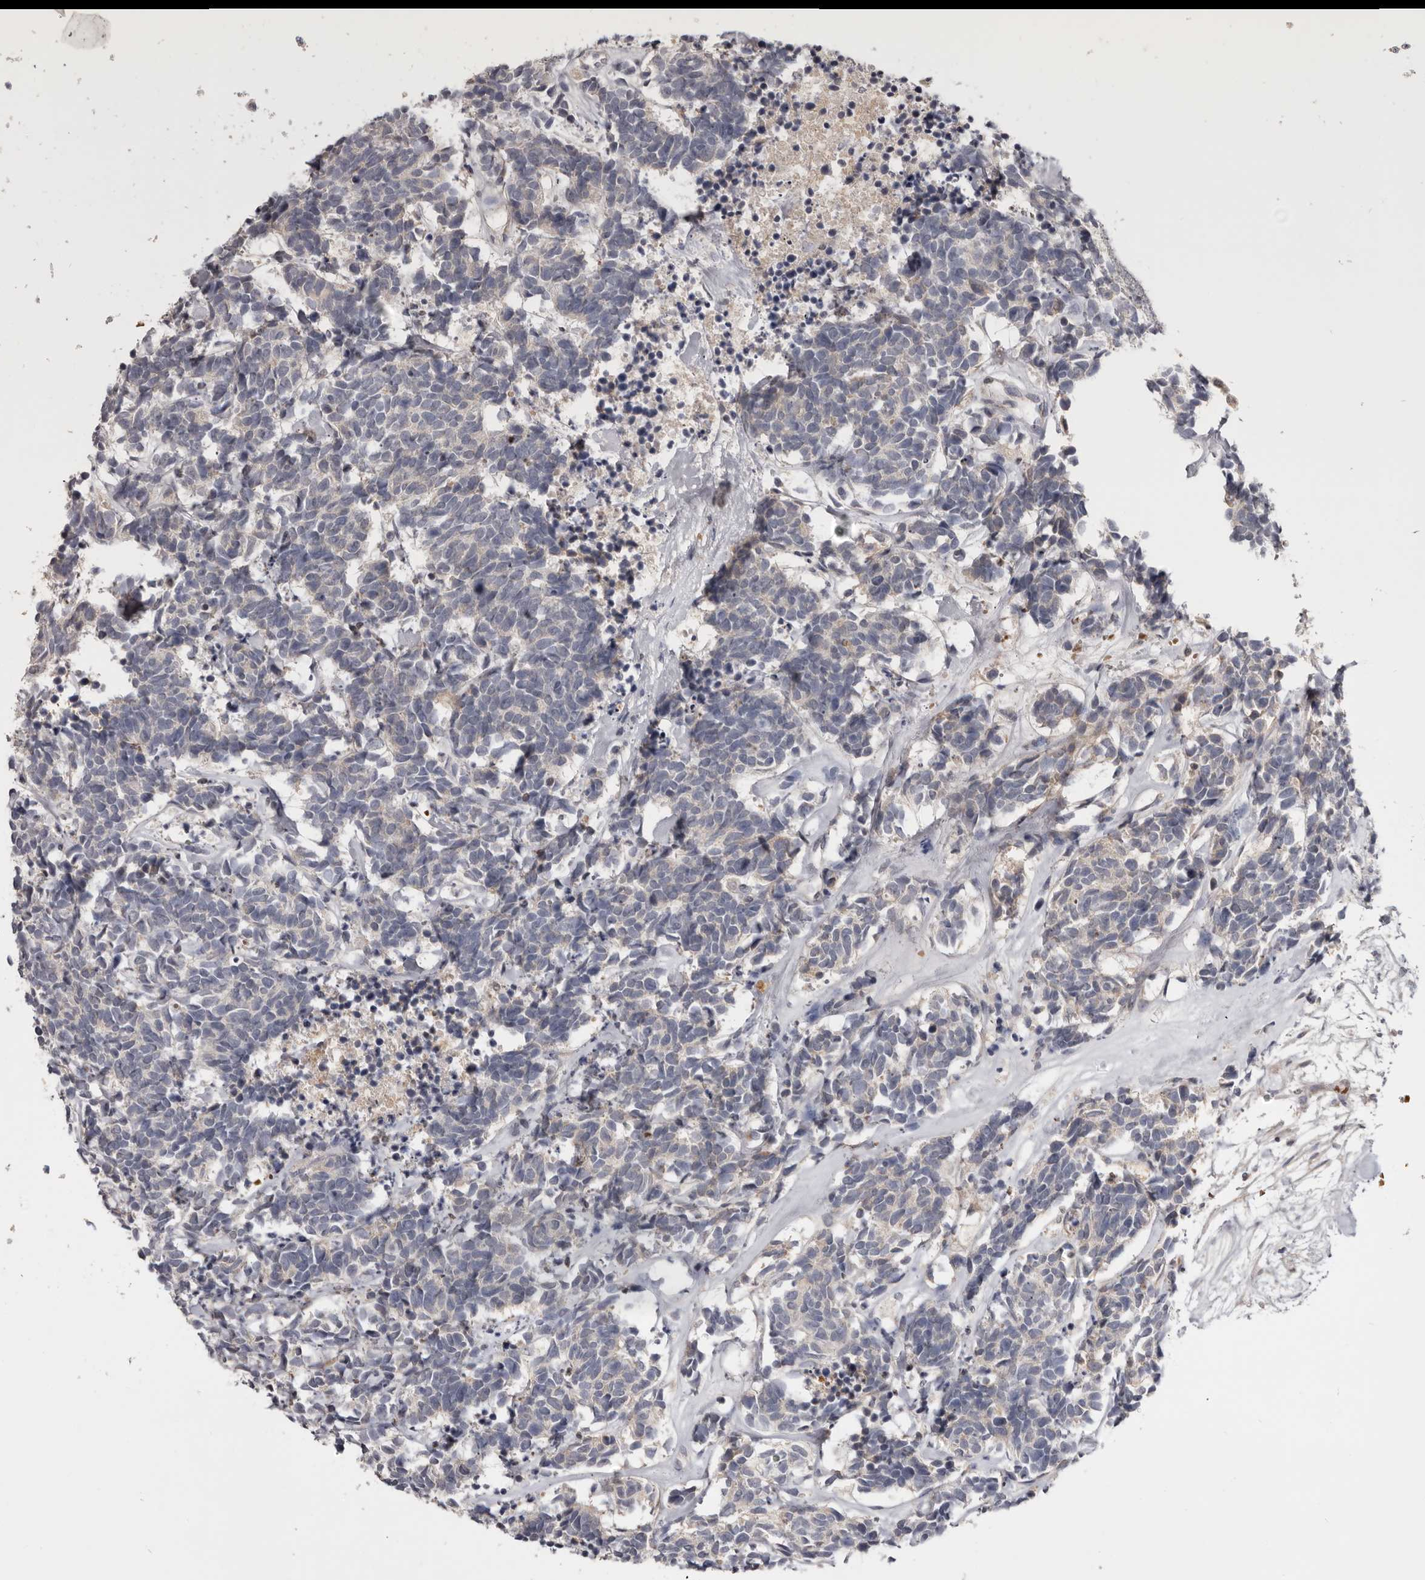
{"staining": {"intensity": "negative", "quantity": "none", "location": "none"}, "tissue": "carcinoid", "cell_type": "Tumor cells", "image_type": "cancer", "snomed": [{"axis": "morphology", "description": "Carcinoma, NOS"}, {"axis": "morphology", "description": "Carcinoid, malignant, NOS"}, {"axis": "topography", "description": "Urinary bladder"}], "caption": "A high-resolution micrograph shows immunohistochemistry (IHC) staining of carcinoid, which shows no significant positivity in tumor cells.", "gene": "NENF", "patient": {"sex": "male", "age": 57}}